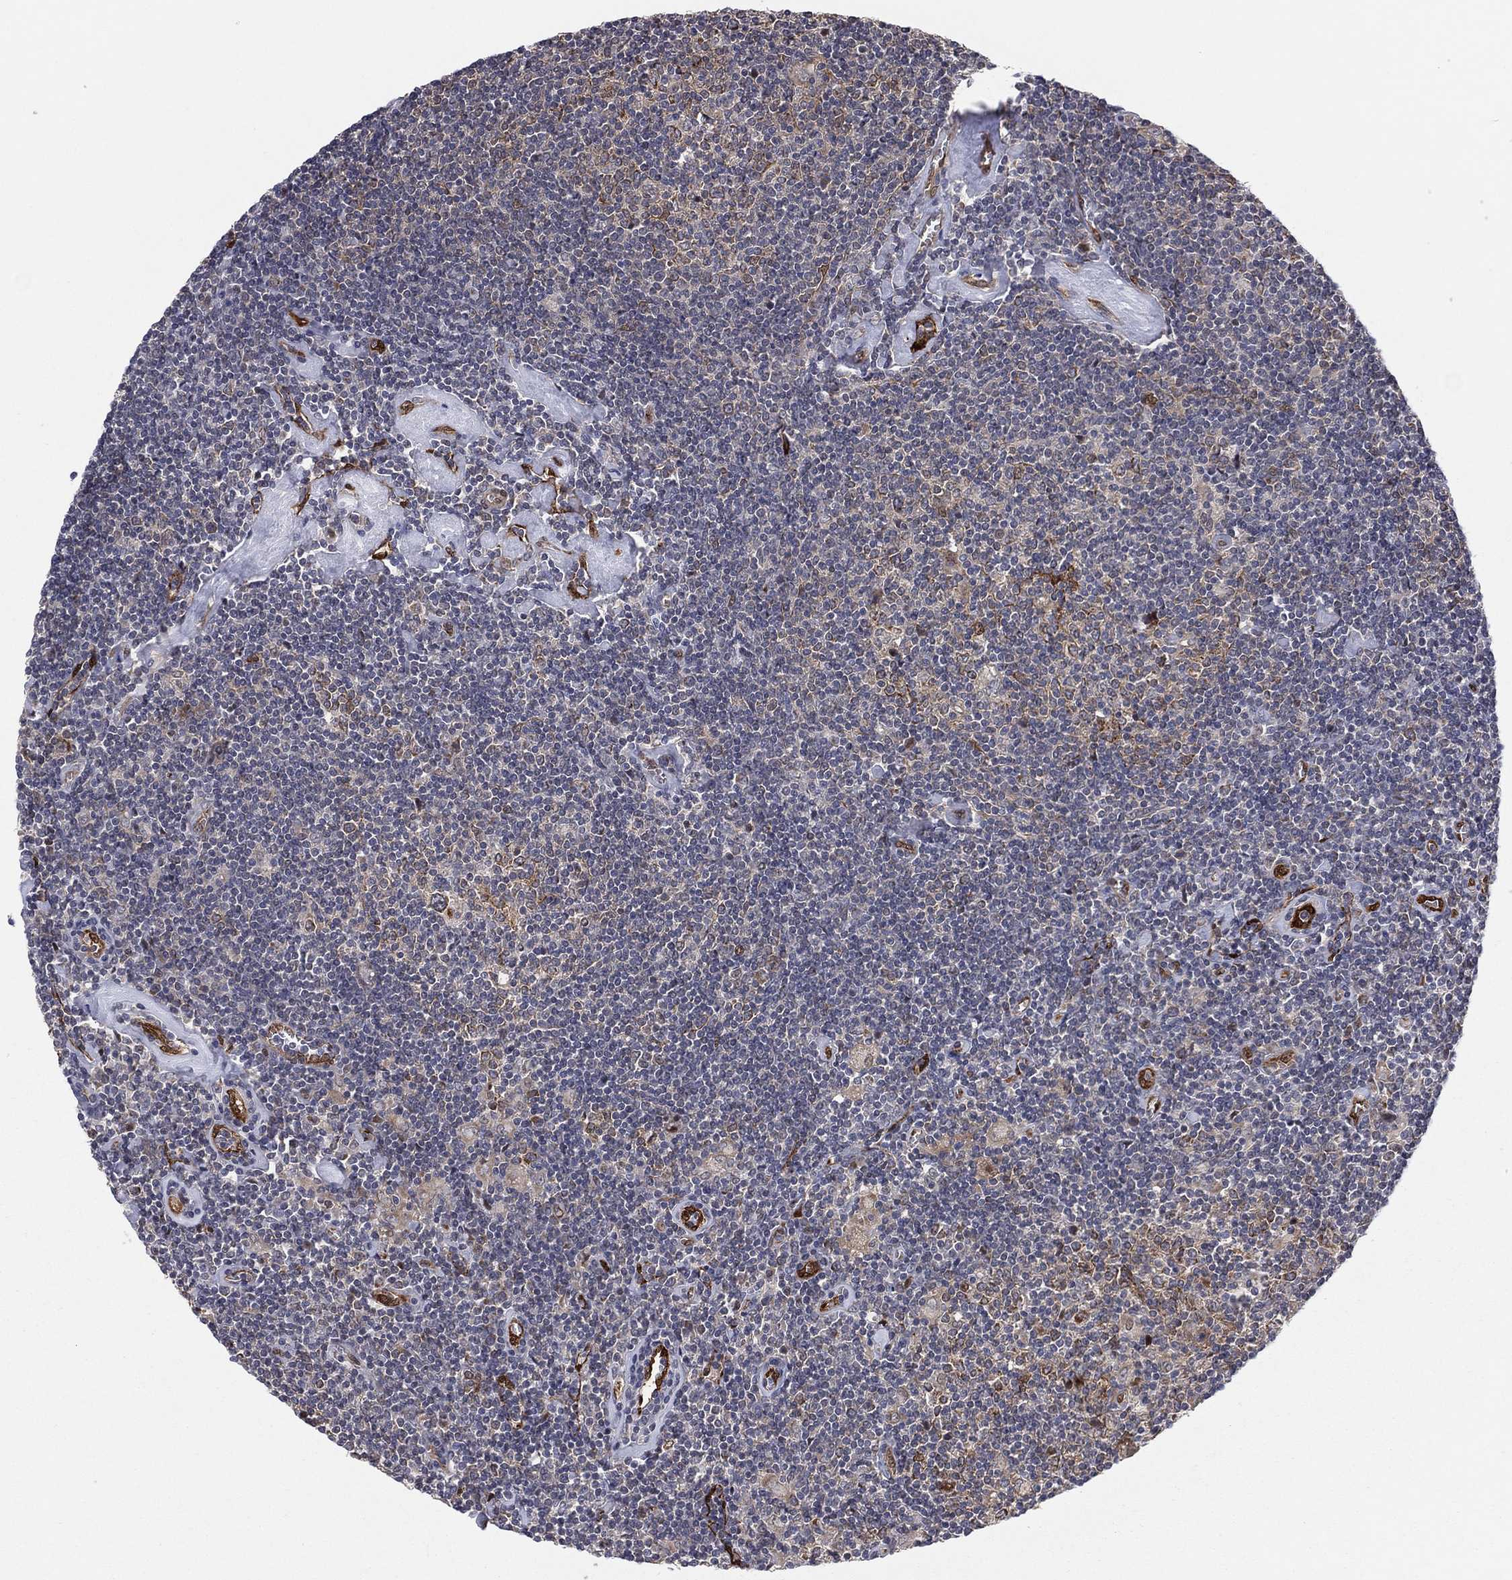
{"staining": {"intensity": "weak", "quantity": "25%-75%", "location": "cytoplasmic/membranous"}, "tissue": "lymphoma", "cell_type": "Tumor cells", "image_type": "cancer", "snomed": [{"axis": "morphology", "description": "Hodgkin's disease, NOS"}, {"axis": "topography", "description": "Lymph node"}], "caption": "This image reveals immunohistochemistry (IHC) staining of lymphoma, with low weak cytoplasmic/membranous expression in about 25%-75% of tumor cells.", "gene": "SNCG", "patient": {"sex": "male", "age": 40}}